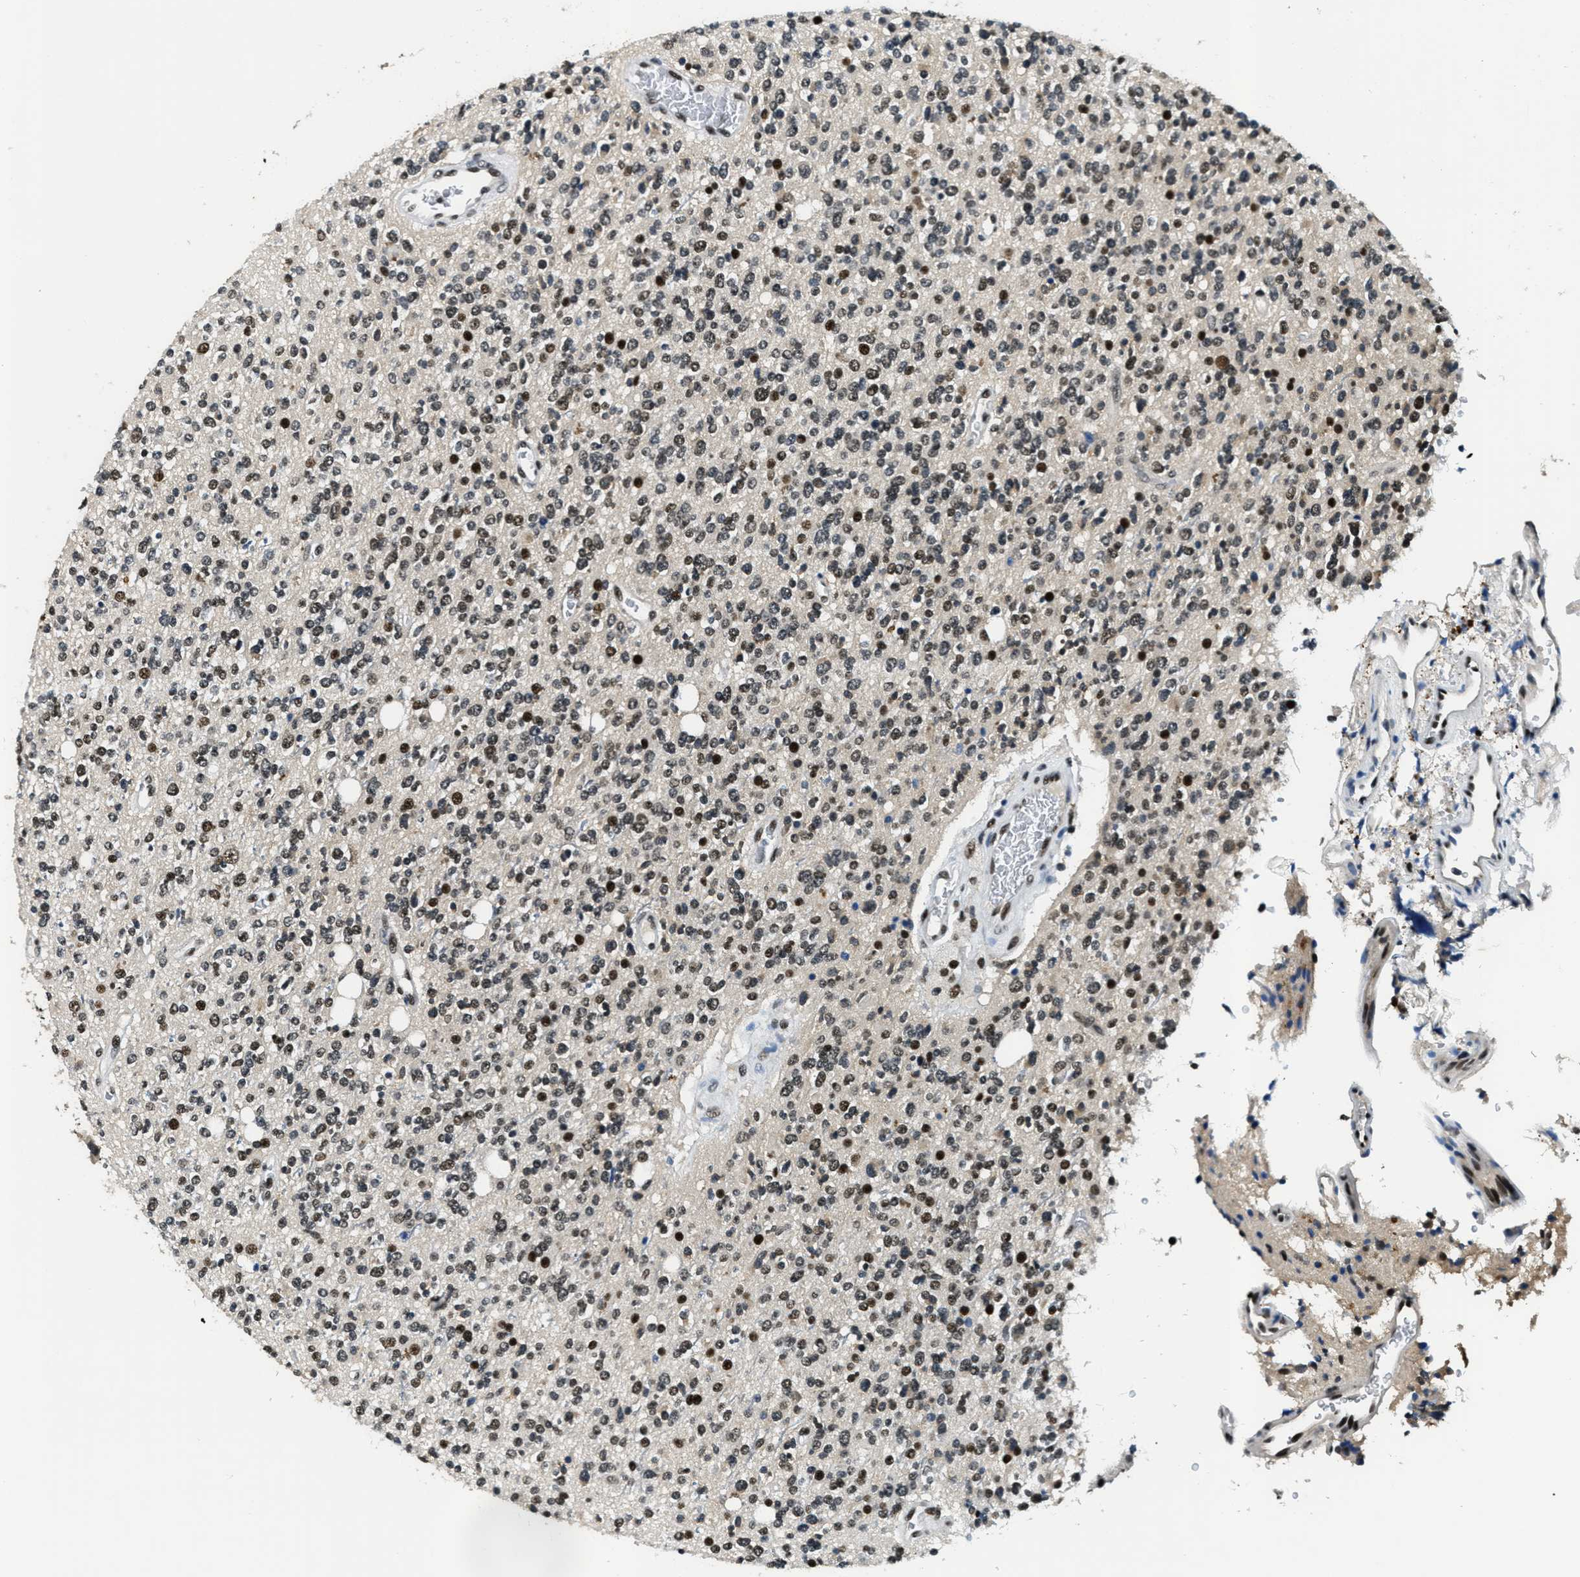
{"staining": {"intensity": "strong", "quantity": "25%-75%", "location": "nuclear"}, "tissue": "glioma", "cell_type": "Tumor cells", "image_type": "cancer", "snomed": [{"axis": "morphology", "description": "Glioma, malignant, High grade"}, {"axis": "topography", "description": "Brain"}], "caption": "Protein expression analysis of human glioma reveals strong nuclear staining in approximately 25%-75% of tumor cells.", "gene": "SSB", "patient": {"sex": "male", "age": 34}}